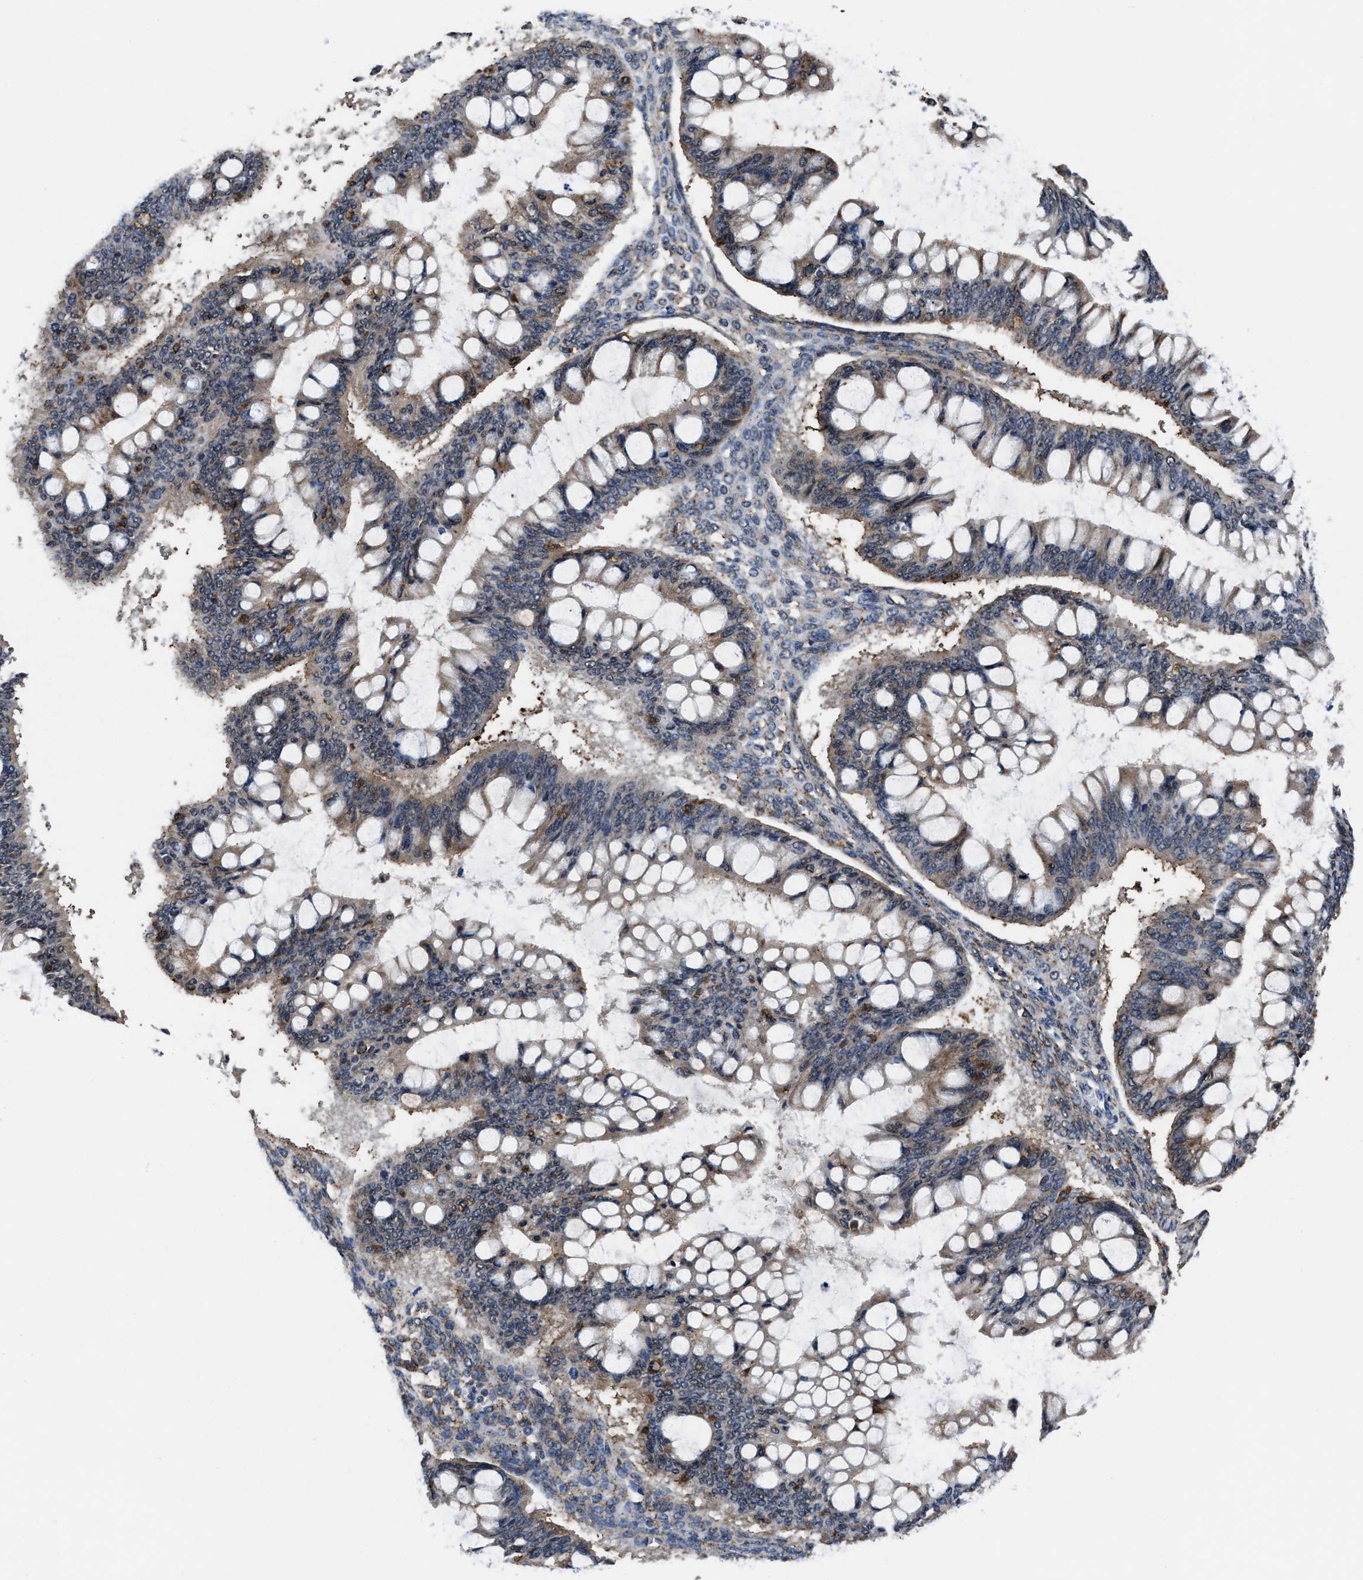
{"staining": {"intensity": "moderate", "quantity": ">75%", "location": "cytoplasmic/membranous"}, "tissue": "ovarian cancer", "cell_type": "Tumor cells", "image_type": "cancer", "snomed": [{"axis": "morphology", "description": "Cystadenocarcinoma, mucinous, NOS"}, {"axis": "topography", "description": "Ovary"}], "caption": "This is an image of immunohistochemistry staining of ovarian mucinous cystadenocarcinoma, which shows moderate staining in the cytoplasmic/membranous of tumor cells.", "gene": "MARCKSL1", "patient": {"sex": "female", "age": 73}}